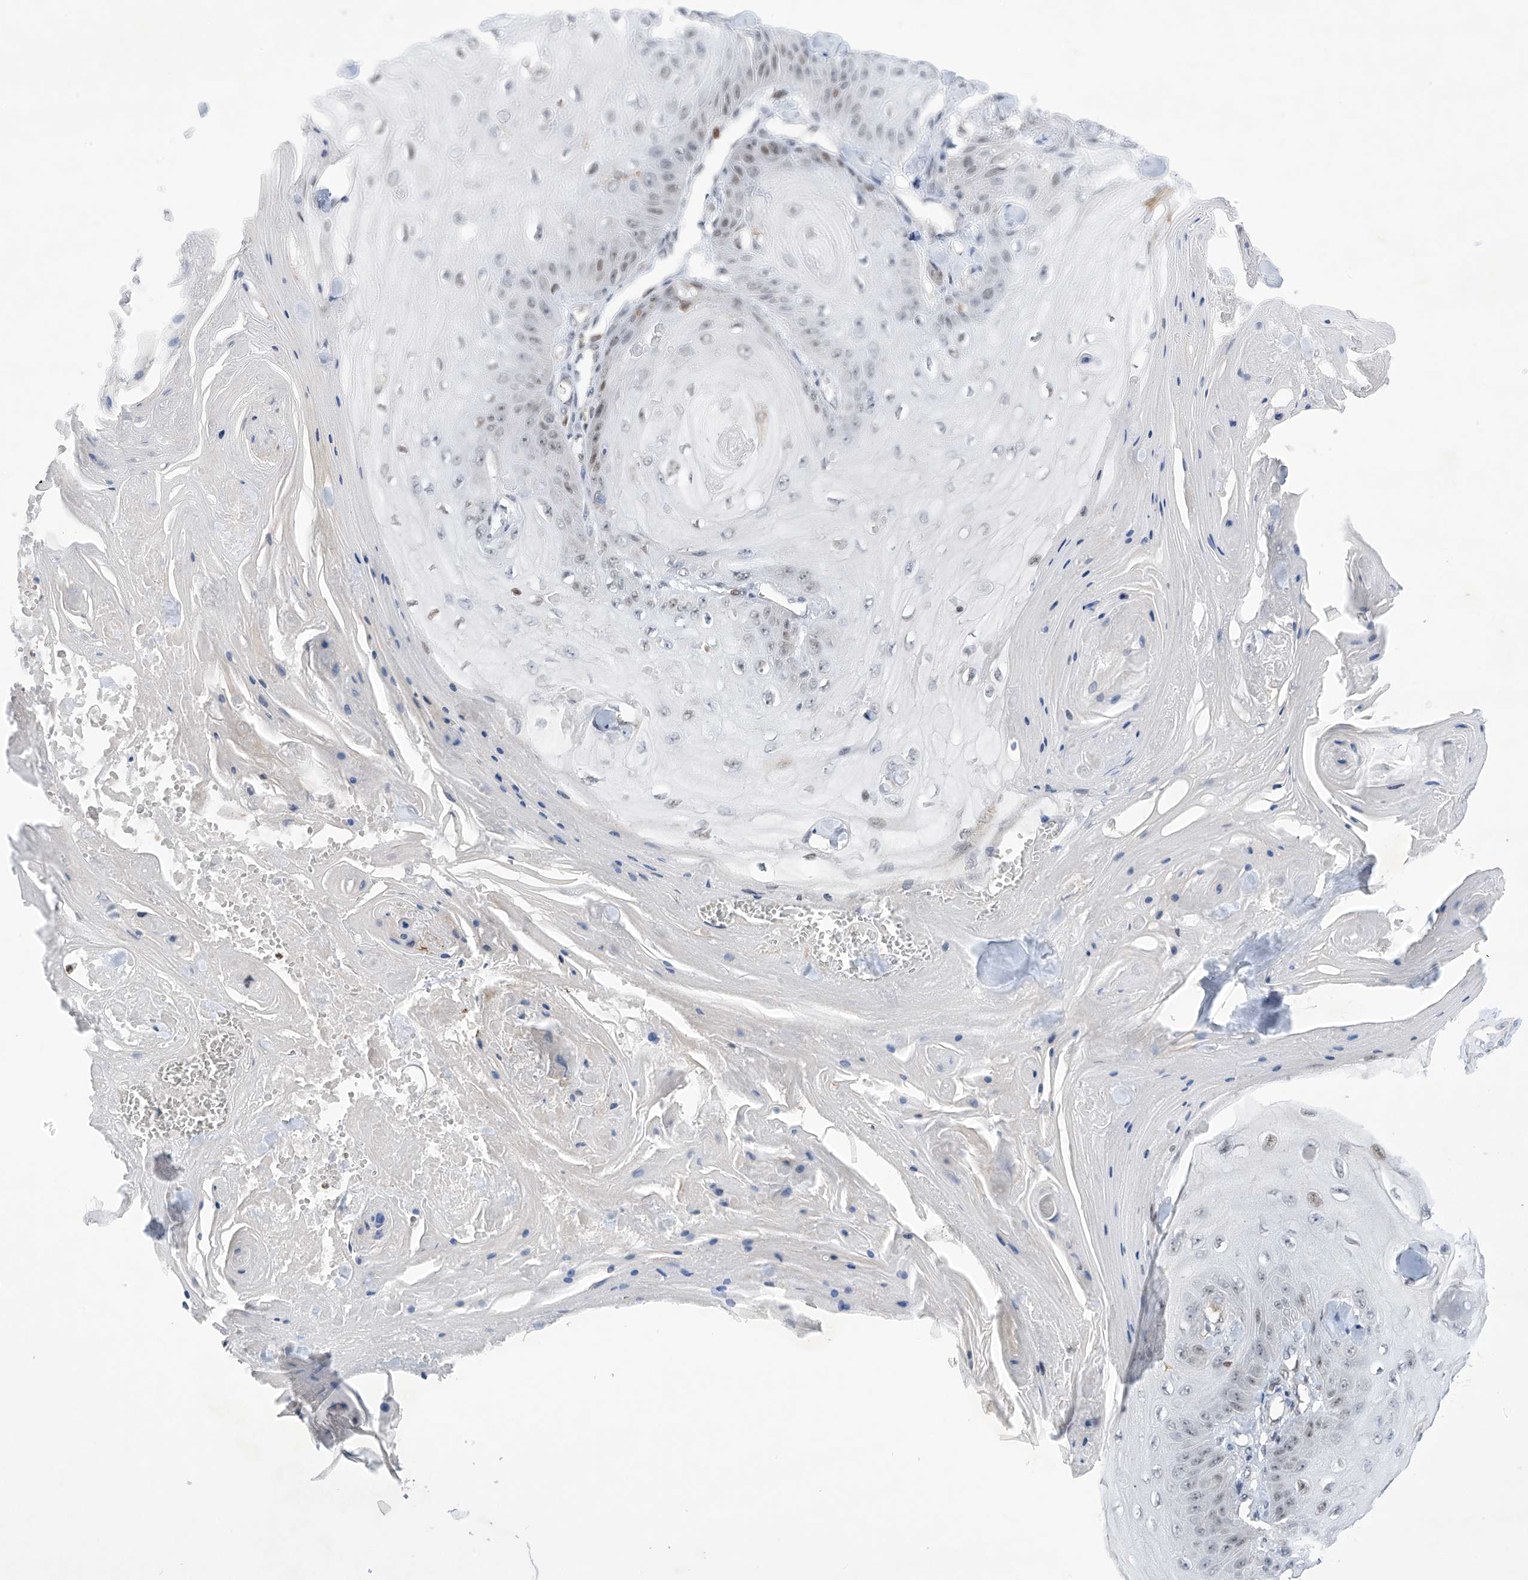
{"staining": {"intensity": "weak", "quantity": "<25%", "location": "nuclear"}, "tissue": "skin cancer", "cell_type": "Tumor cells", "image_type": "cancer", "snomed": [{"axis": "morphology", "description": "Squamous cell carcinoma, NOS"}, {"axis": "topography", "description": "Skin"}], "caption": "IHC of human skin squamous cell carcinoma demonstrates no expression in tumor cells.", "gene": "MSL3", "patient": {"sex": "male", "age": 74}}